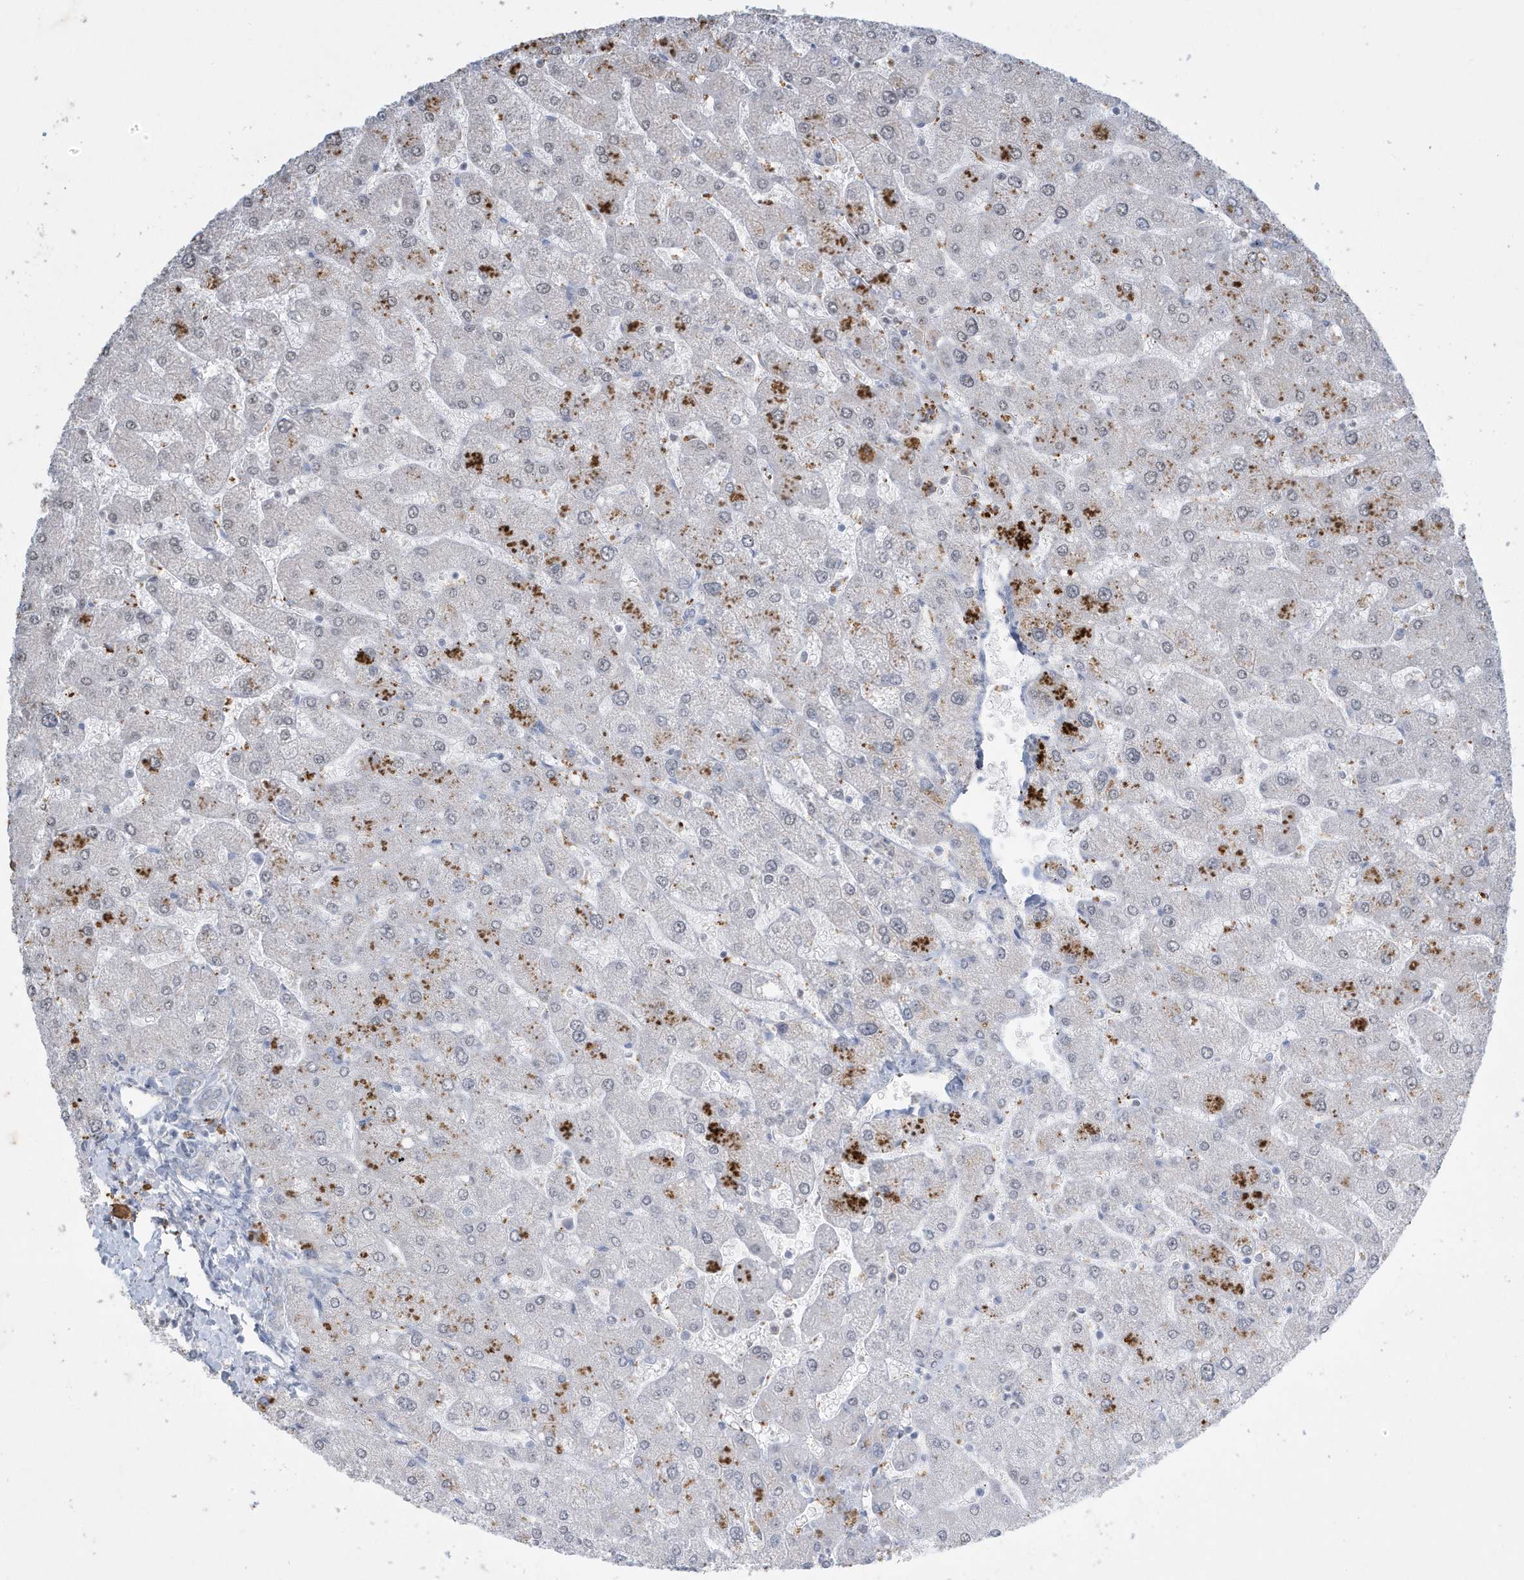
{"staining": {"intensity": "negative", "quantity": "none", "location": "none"}, "tissue": "liver", "cell_type": "Cholangiocytes", "image_type": "normal", "snomed": [{"axis": "morphology", "description": "Normal tissue, NOS"}, {"axis": "topography", "description": "Liver"}], "caption": "A photomicrograph of human liver is negative for staining in cholangiocytes. (Immunohistochemistry, brightfield microscopy, high magnification).", "gene": "FNDC1", "patient": {"sex": "male", "age": 55}}